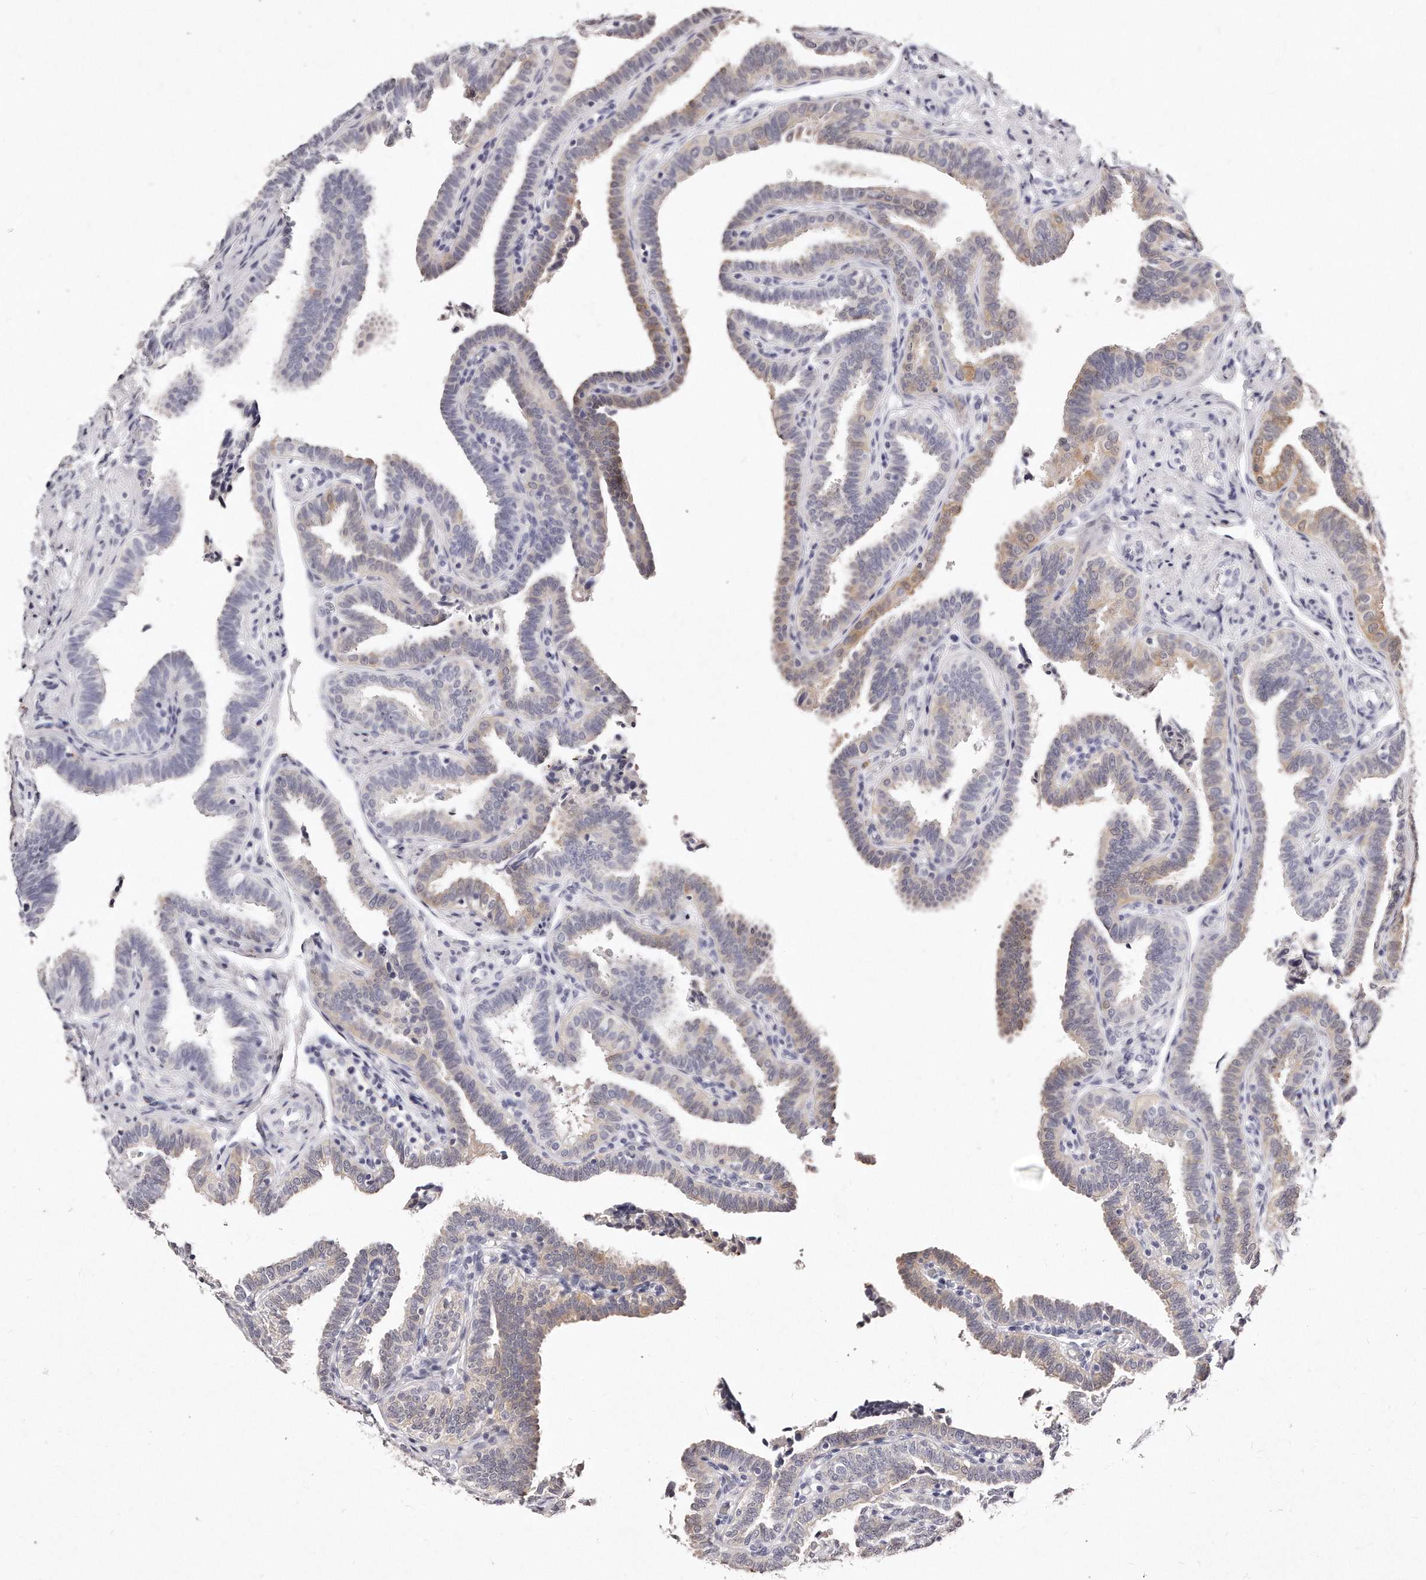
{"staining": {"intensity": "weak", "quantity": "<25%", "location": "cytoplasmic/membranous"}, "tissue": "fallopian tube", "cell_type": "Glandular cells", "image_type": "normal", "snomed": [{"axis": "morphology", "description": "Normal tissue, NOS"}, {"axis": "topography", "description": "Fallopian tube"}], "caption": "High power microscopy image of an immunohistochemistry micrograph of normal fallopian tube, revealing no significant expression in glandular cells. (DAB immunohistochemistry (IHC) visualized using brightfield microscopy, high magnification).", "gene": "GDA", "patient": {"sex": "female", "age": 39}}